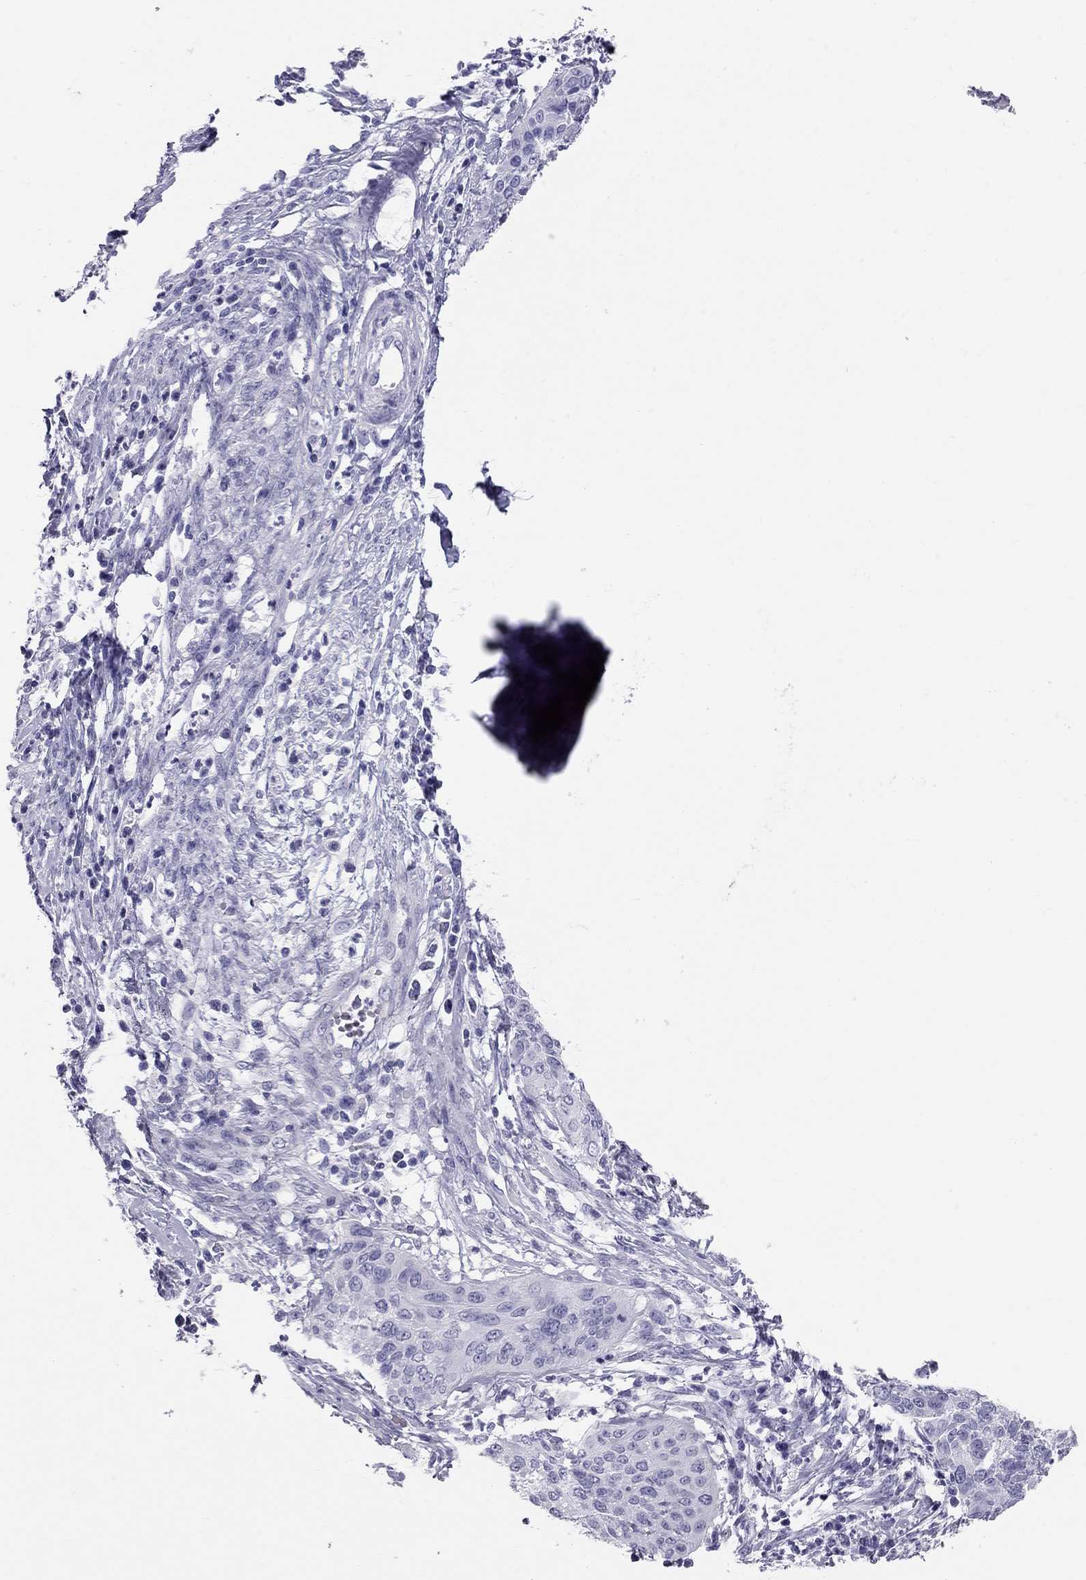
{"staining": {"intensity": "negative", "quantity": "none", "location": "none"}, "tissue": "cervical cancer", "cell_type": "Tumor cells", "image_type": "cancer", "snomed": [{"axis": "morphology", "description": "Normal tissue, NOS"}, {"axis": "morphology", "description": "Squamous cell carcinoma, NOS"}, {"axis": "topography", "description": "Cervix"}], "caption": "The micrograph reveals no significant staining in tumor cells of cervical squamous cell carcinoma.", "gene": "TRPM3", "patient": {"sex": "female", "age": 39}}